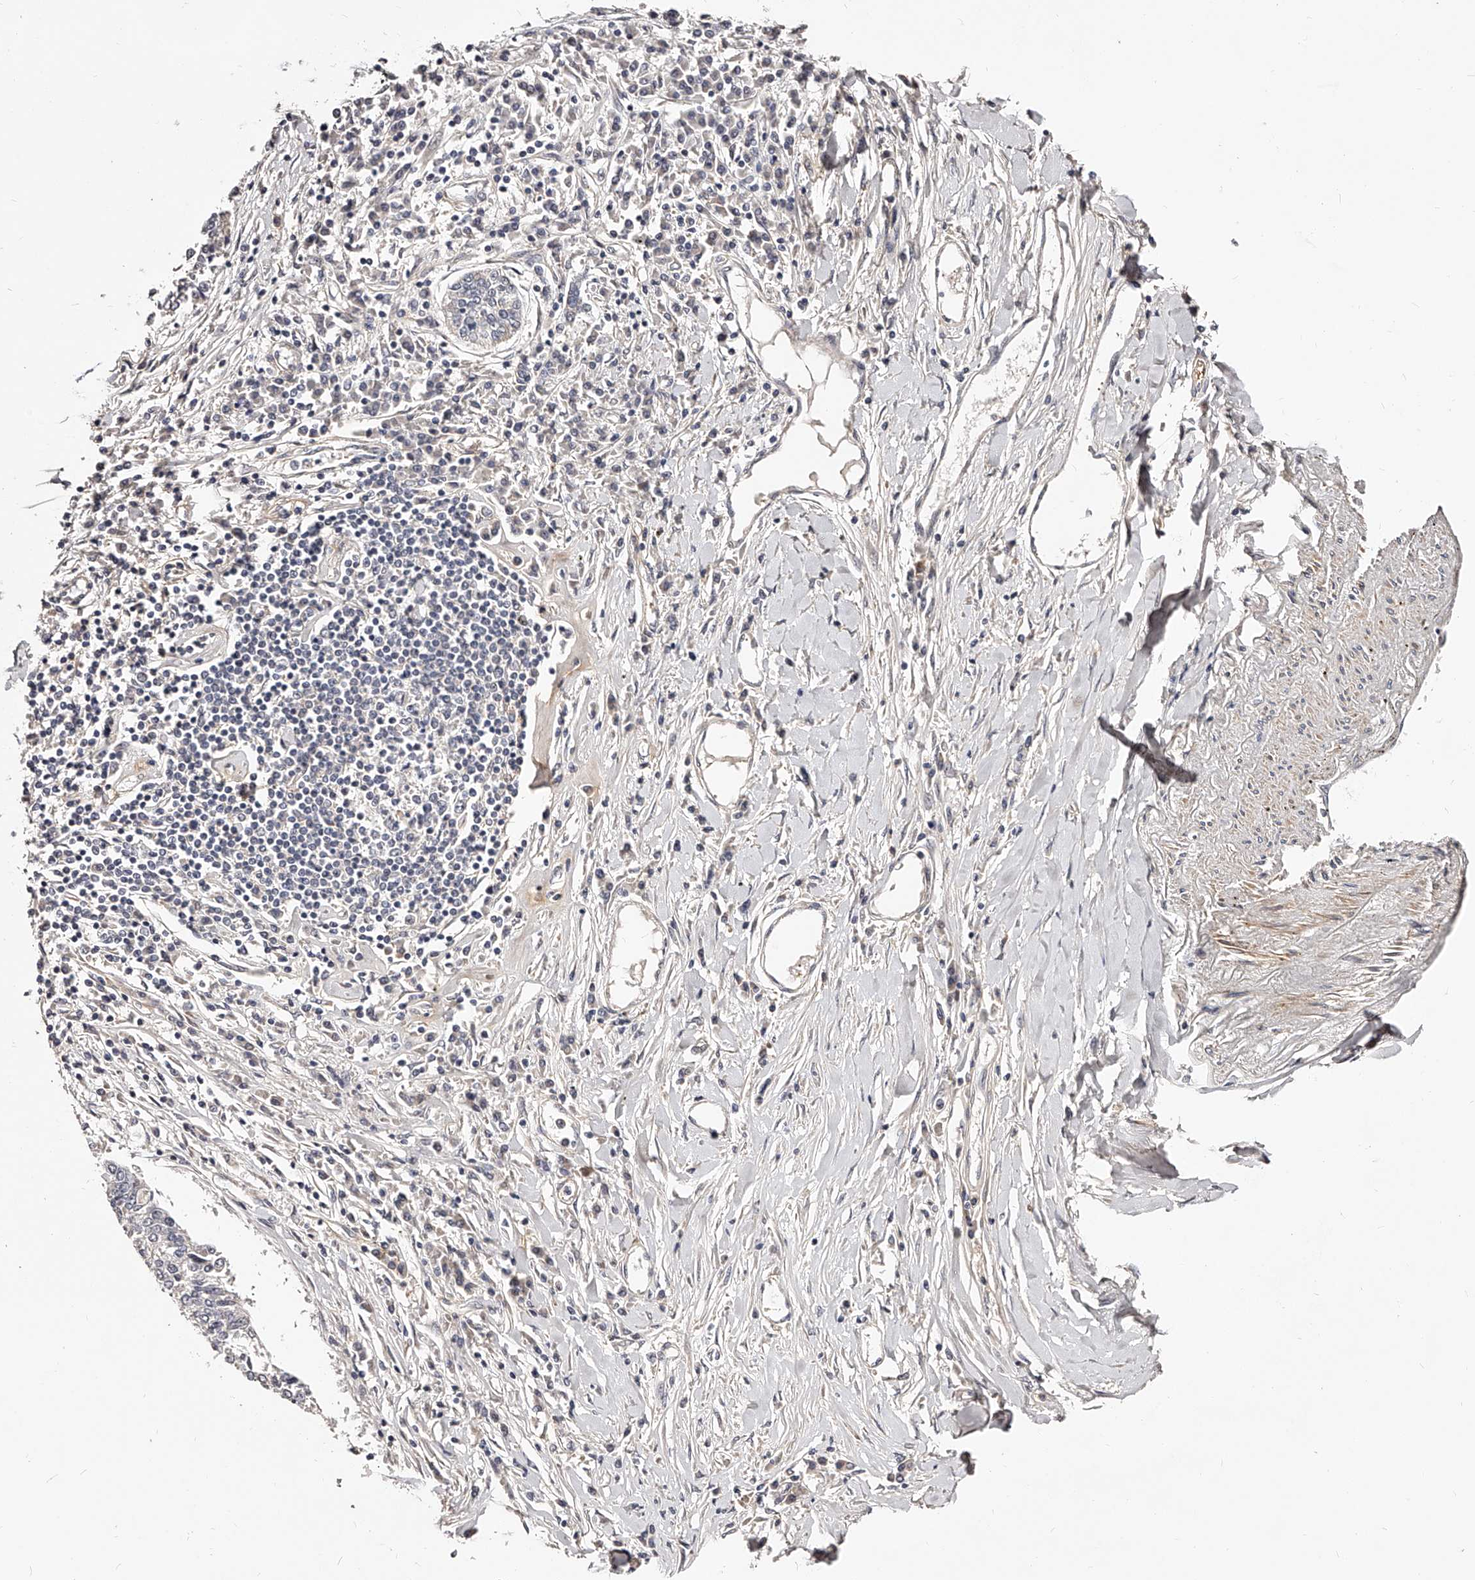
{"staining": {"intensity": "negative", "quantity": "none", "location": "none"}, "tissue": "lung cancer", "cell_type": "Tumor cells", "image_type": "cancer", "snomed": [{"axis": "morphology", "description": "Normal tissue, NOS"}, {"axis": "morphology", "description": "Squamous cell carcinoma, NOS"}, {"axis": "topography", "description": "Cartilage tissue"}, {"axis": "topography", "description": "Bronchus"}, {"axis": "topography", "description": "Lung"}, {"axis": "topography", "description": "Peripheral nerve tissue"}], "caption": "Micrograph shows no significant protein staining in tumor cells of lung cancer (squamous cell carcinoma).", "gene": "ZNF502", "patient": {"sex": "female", "age": 49}}